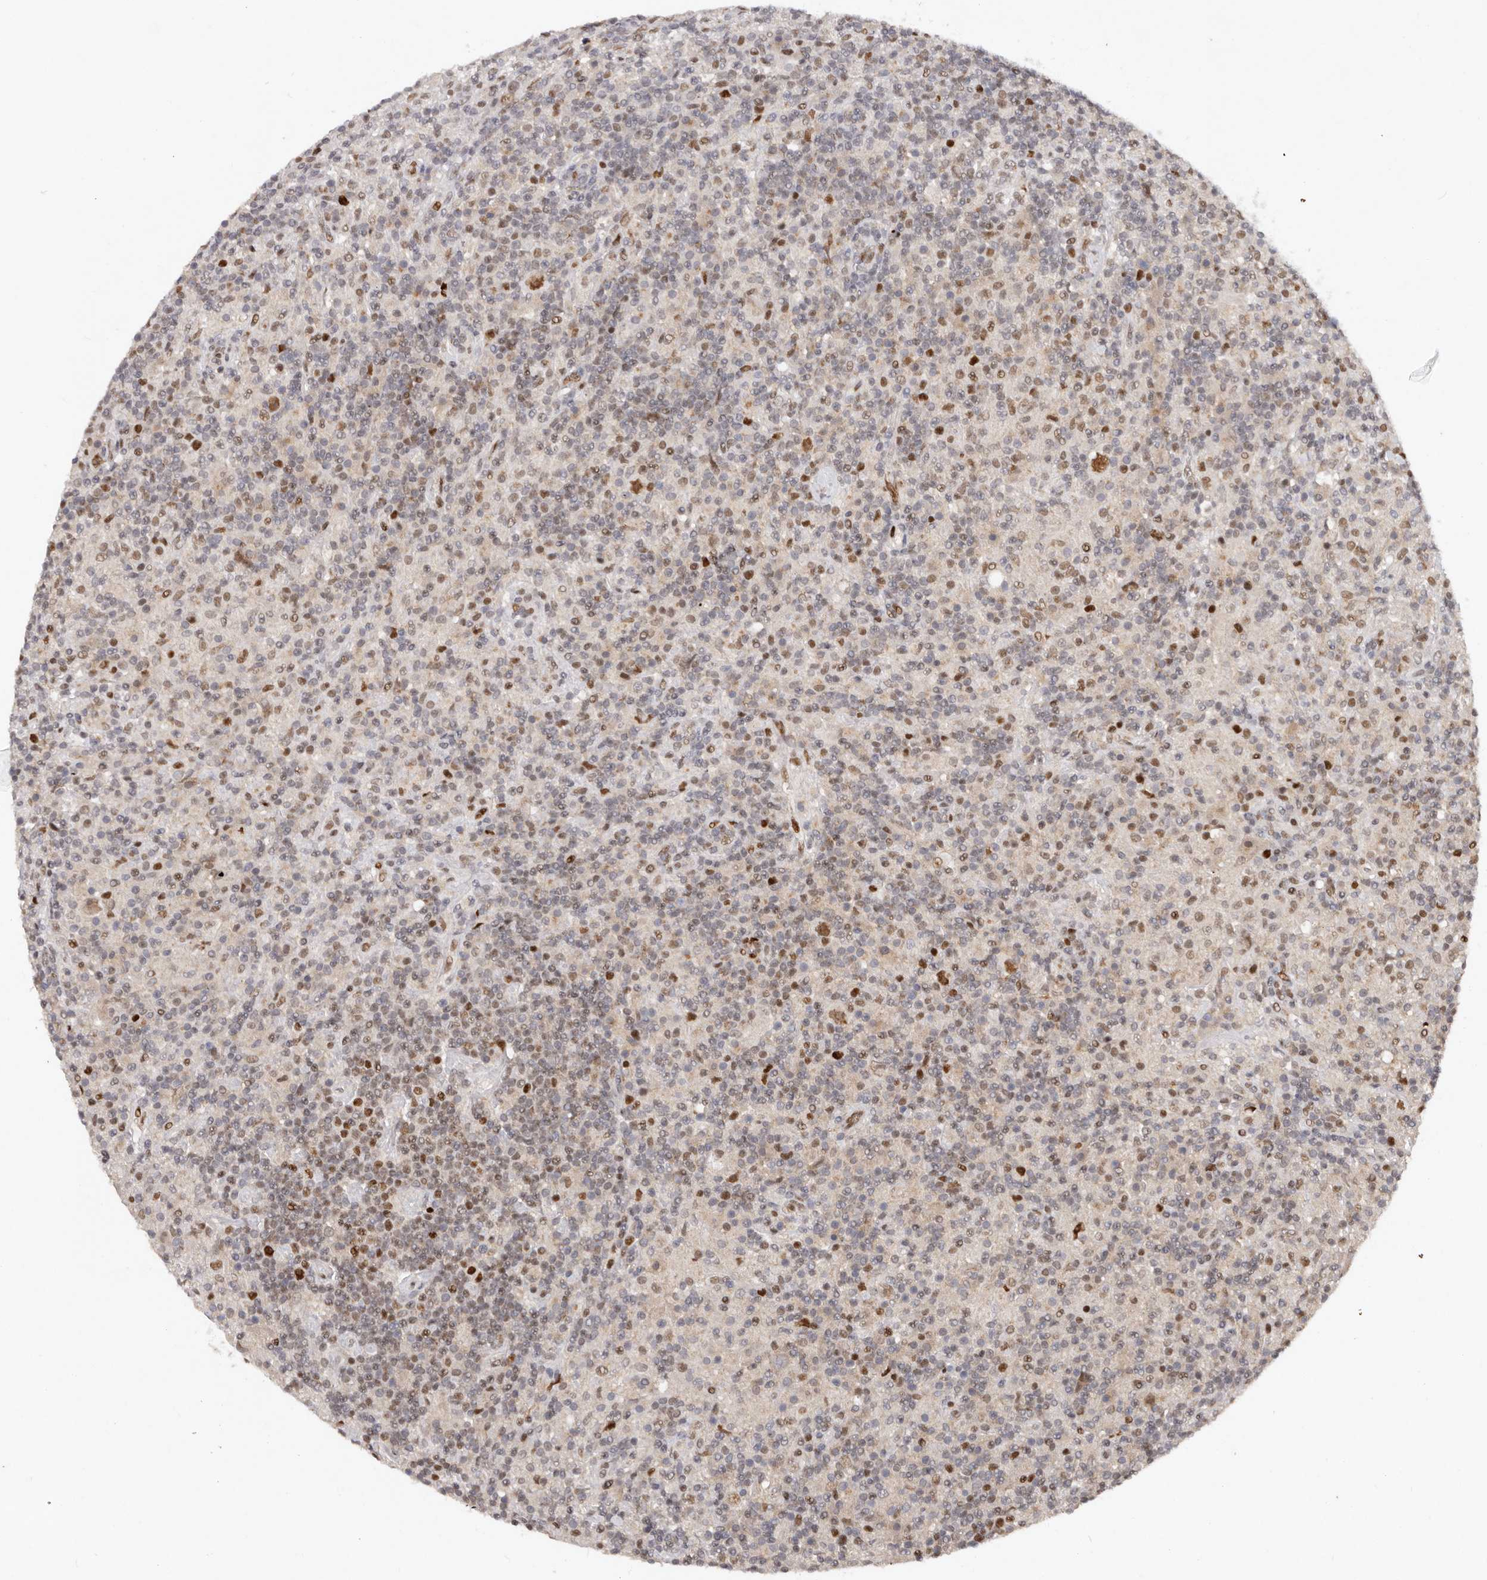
{"staining": {"intensity": "moderate", "quantity": ">75%", "location": "nuclear"}, "tissue": "lymphoma", "cell_type": "Tumor cells", "image_type": "cancer", "snomed": [{"axis": "morphology", "description": "Hodgkin's disease, NOS"}, {"axis": "topography", "description": "Lymph node"}], "caption": "This histopathology image shows Hodgkin's disease stained with immunohistochemistry to label a protein in brown. The nuclear of tumor cells show moderate positivity for the protein. Nuclei are counter-stained blue.", "gene": "KLF7", "patient": {"sex": "male", "age": 70}}